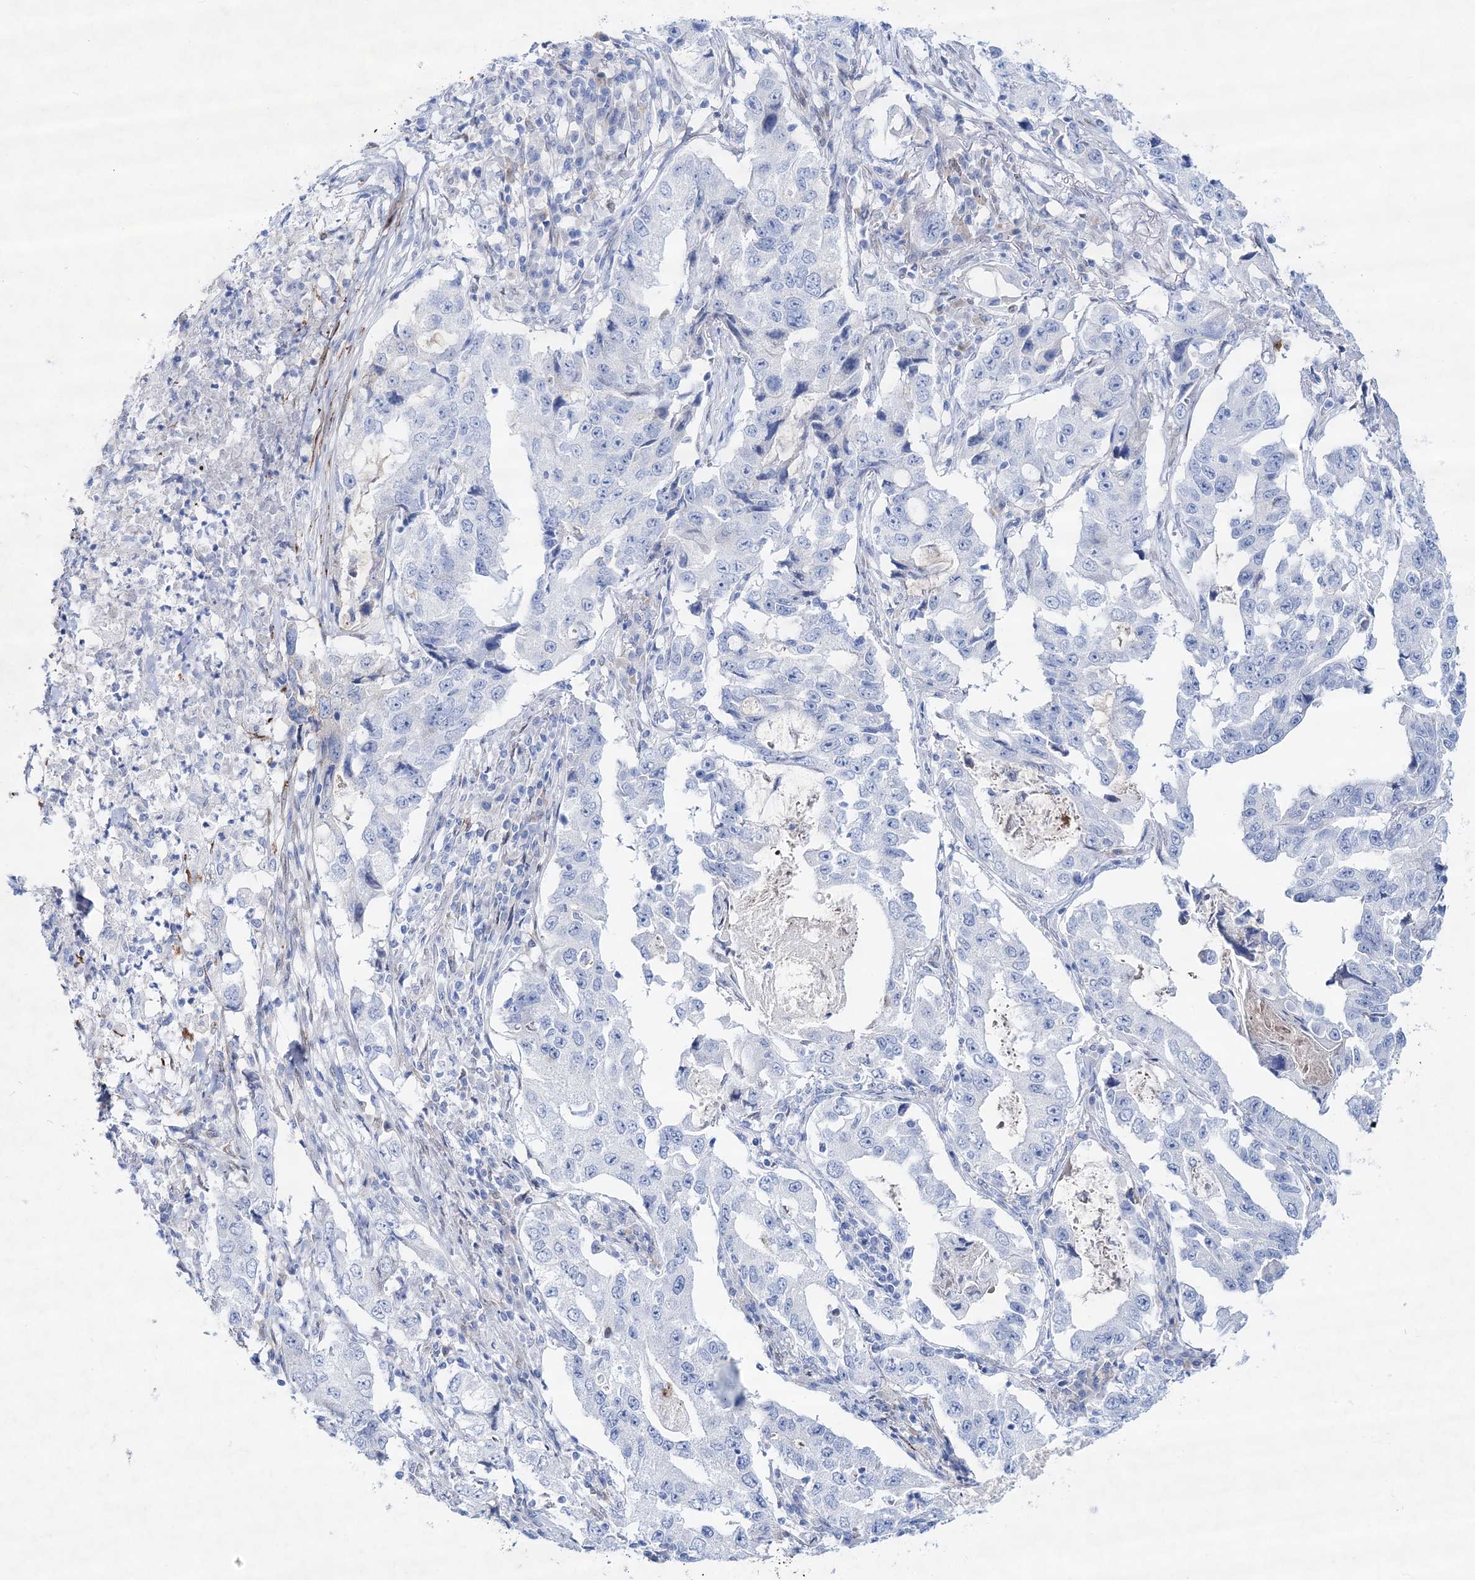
{"staining": {"intensity": "negative", "quantity": "none", "location": "none"}, "tissue": "lung cancer", "cell_type": "Tumor cells", "image_type": "cancer", "snomed": [{"axis": "morphology", "description": "Adenocarcinoma, NOS"}, {"axis": "topography", "description": "Lung"}], "caption": "Immunohistochemical staining of lung cancer (adenocarcinoma) shows no significant staining in tumor cells.", "gene": "SPINK7", "patient": {"sex": "female", "age": 51}}